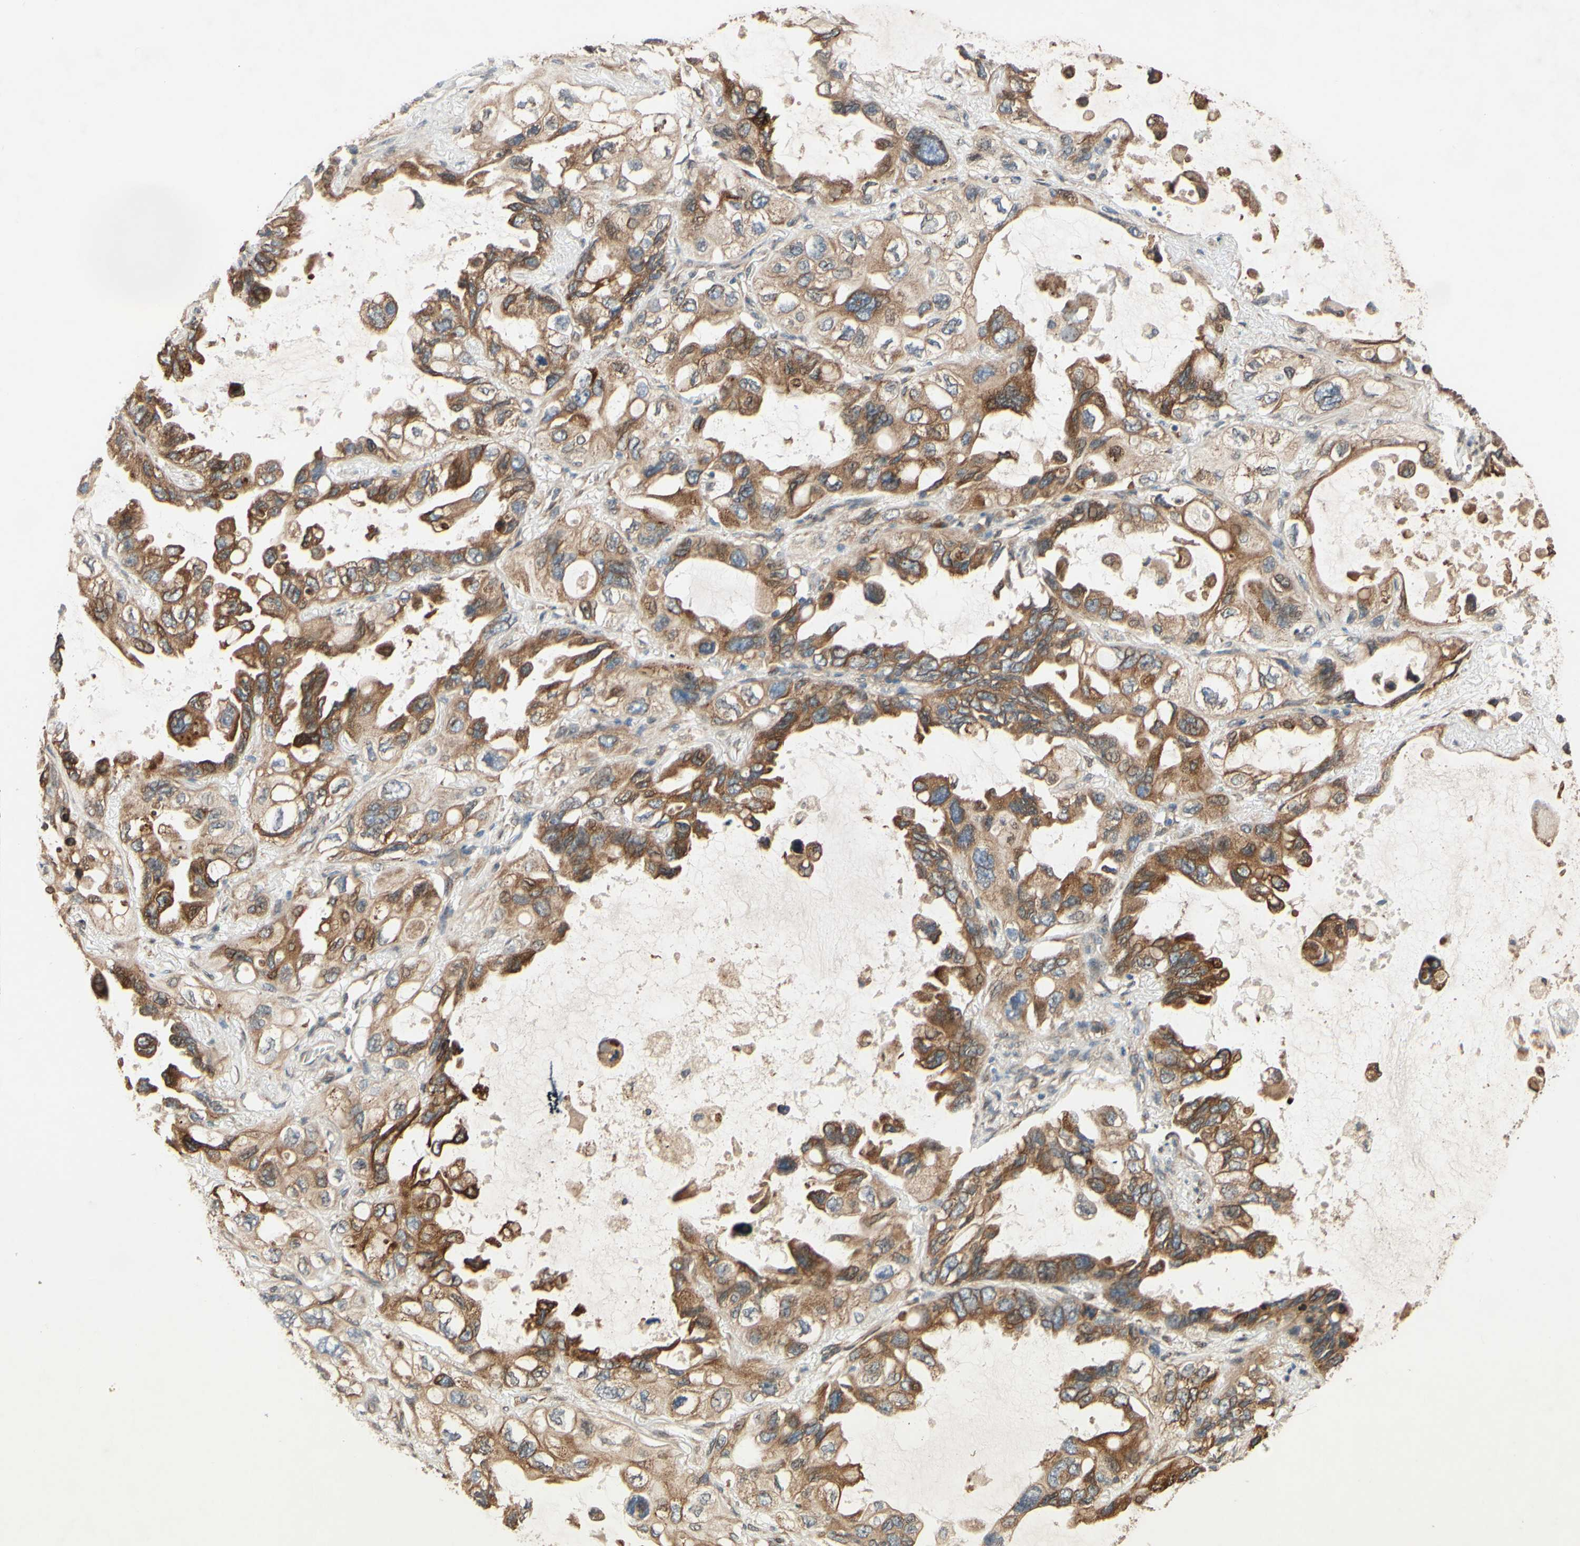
{"staining": {"intensity": "strong", "quantity": ">75%", "location": "cytoplasmic/membranous,nuclear"}, "tissue": "lung cancer", "cell_type": "Tumor cells", "image_type": "cancer", "snomed": [{"axis": "morphology", "description": "Squamous cell carcinoma, NOS"}, {"axis": "topography", "description": "Lung"}], "caption": "Lung cancer (squamous cell carcinoma) stained with immunohistochemistry (IHC) demonstrates strong cytoplasmic/membranous and nuclear positivity in about >75% of tumor cells.", "gene": "PTPRU", "patient": {"sex": "female", "age": 73}}